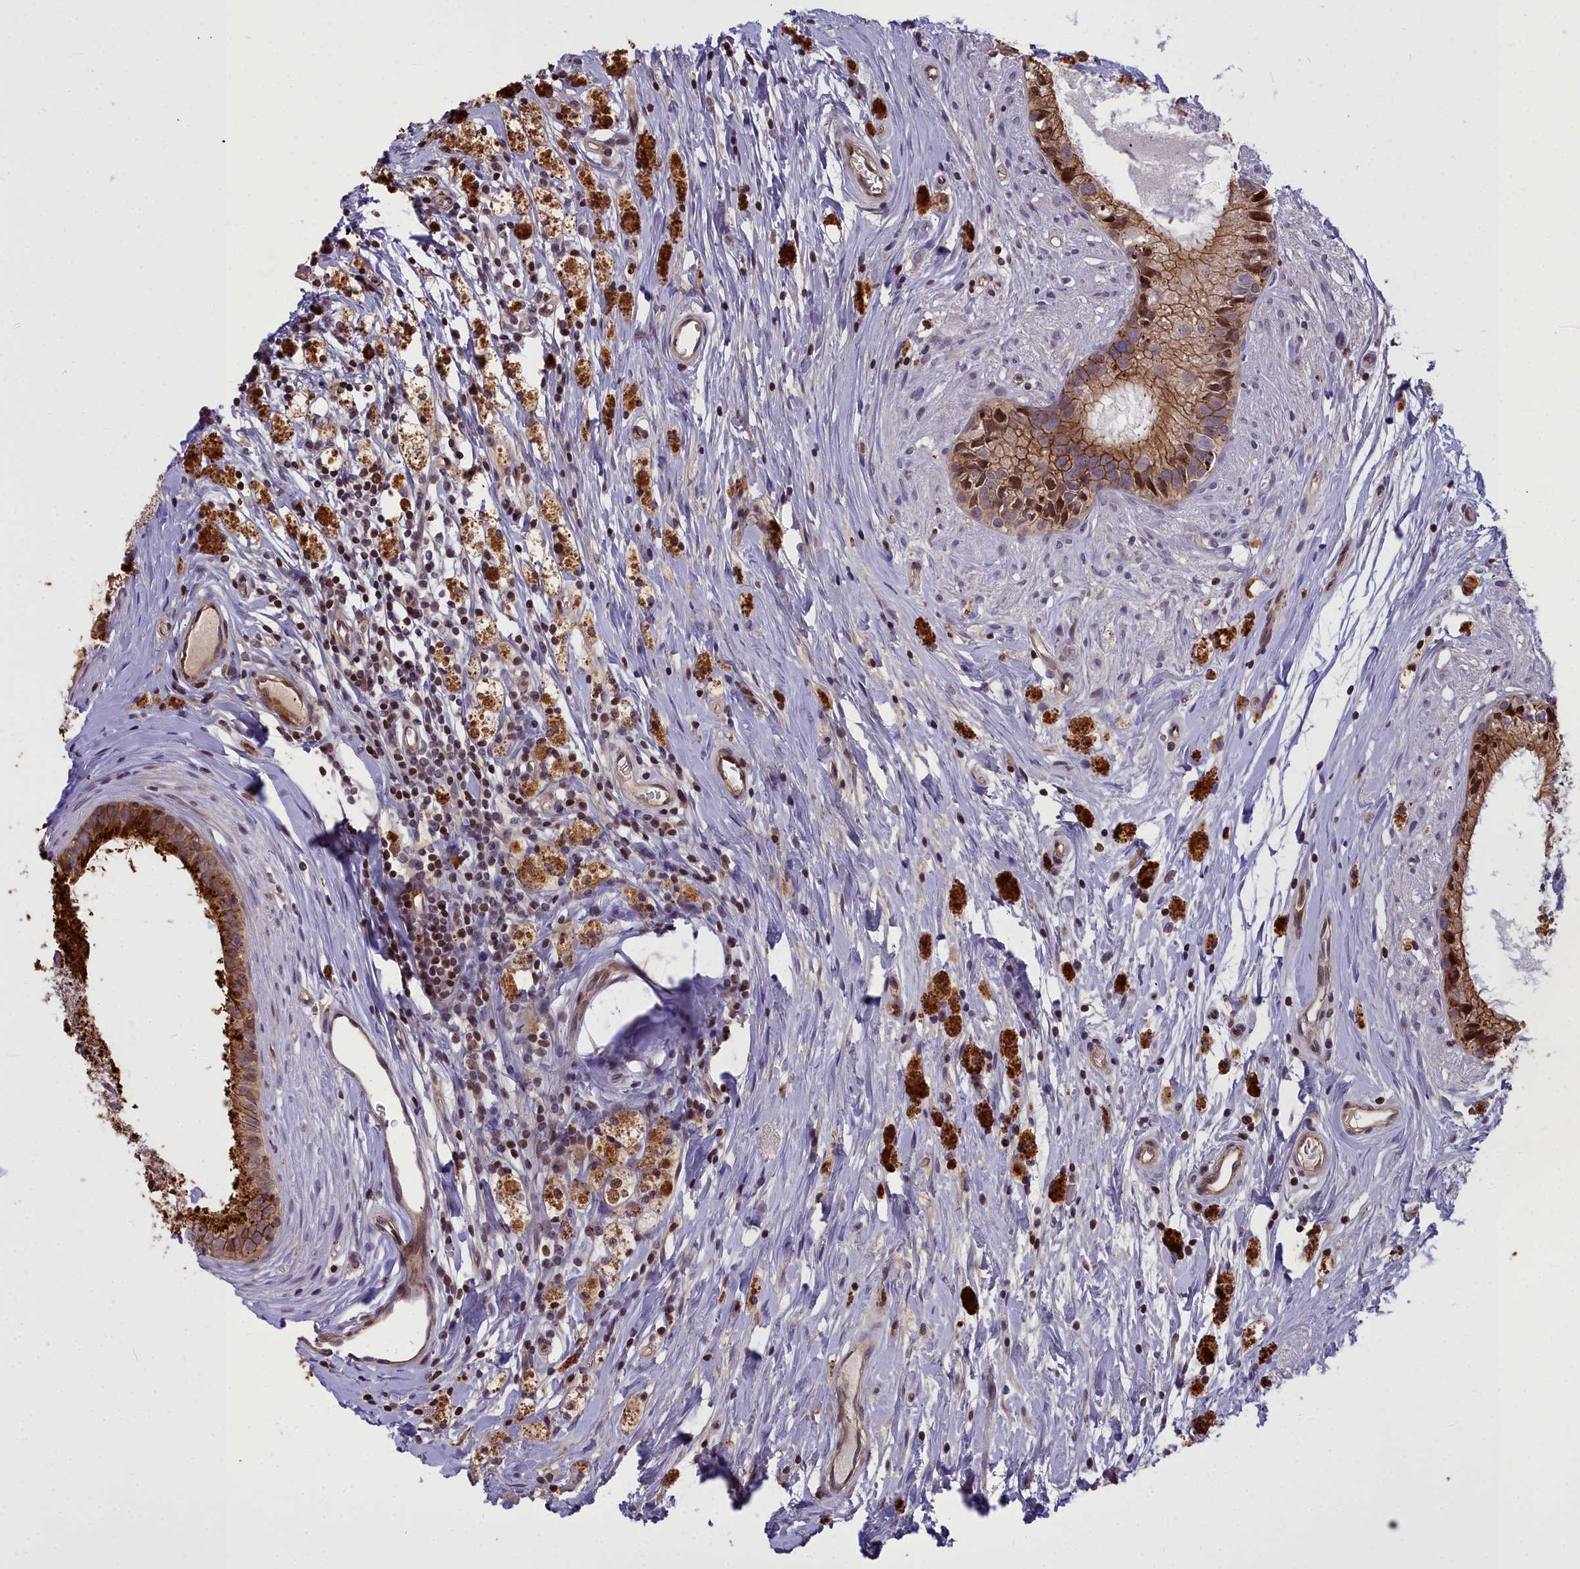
{"staining": {"intensity": "strong", "quantity": ">75%", "location": "cytoplasmic/membranous,nuclear"}, "tissue": "epididymis", "cell_type": "Glandular cells", "image_type": "normal", "snomed": [{"axis": "morphology", "description": "Normal tissue, NOS"}, {"axis": "topography", "description": "Epididymis"}], "caption": "This photomicrograph shows immunohistochemistry (IHC) staining of unremarkable epididymis, with high strong cytoplasmic/membranous,nuclear positivity in approximately >75% of glandular cells.", "gene": "GLYATL3", "patient": {"sex": "male", "age": 80}}